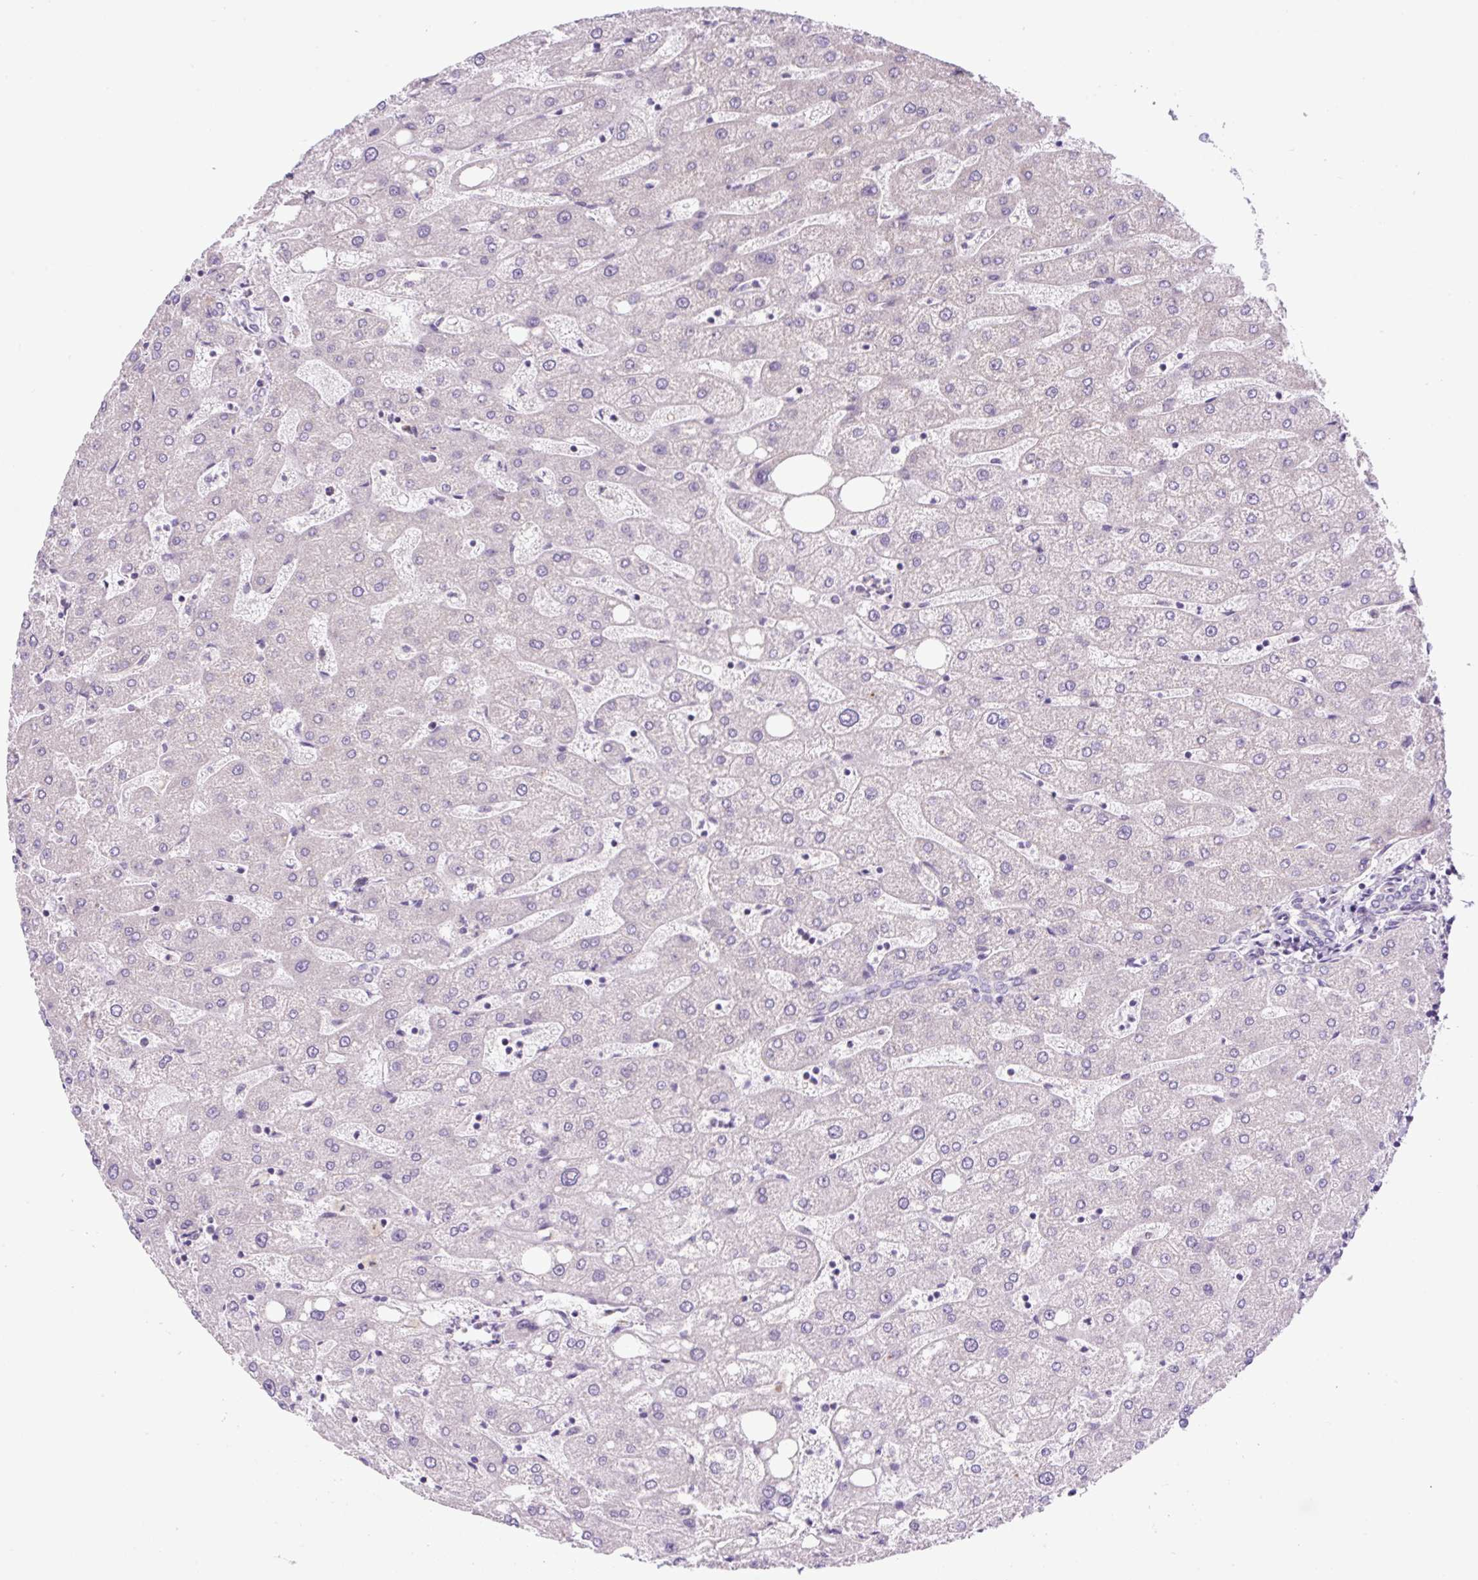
{"staining": {"intensity": "negative", "quantity": "none", "location": "none"}, "tissue": "liver", "cell_type": "Cholangiocytes", "image_type": "normal", "snomed": [{"axis": "morphology", "description": "Normal tissue, NOS"}, {"axis": "topography", "description": "Liver"}], "caption": "Immunohistochemistry (IHC) histopathology image of unremarkable liver stained for a protein (brown), which reveals no positivity in cholangiocytes.", "gene": "OGDHL", "patient": {"sex": "male", "age": 67}}